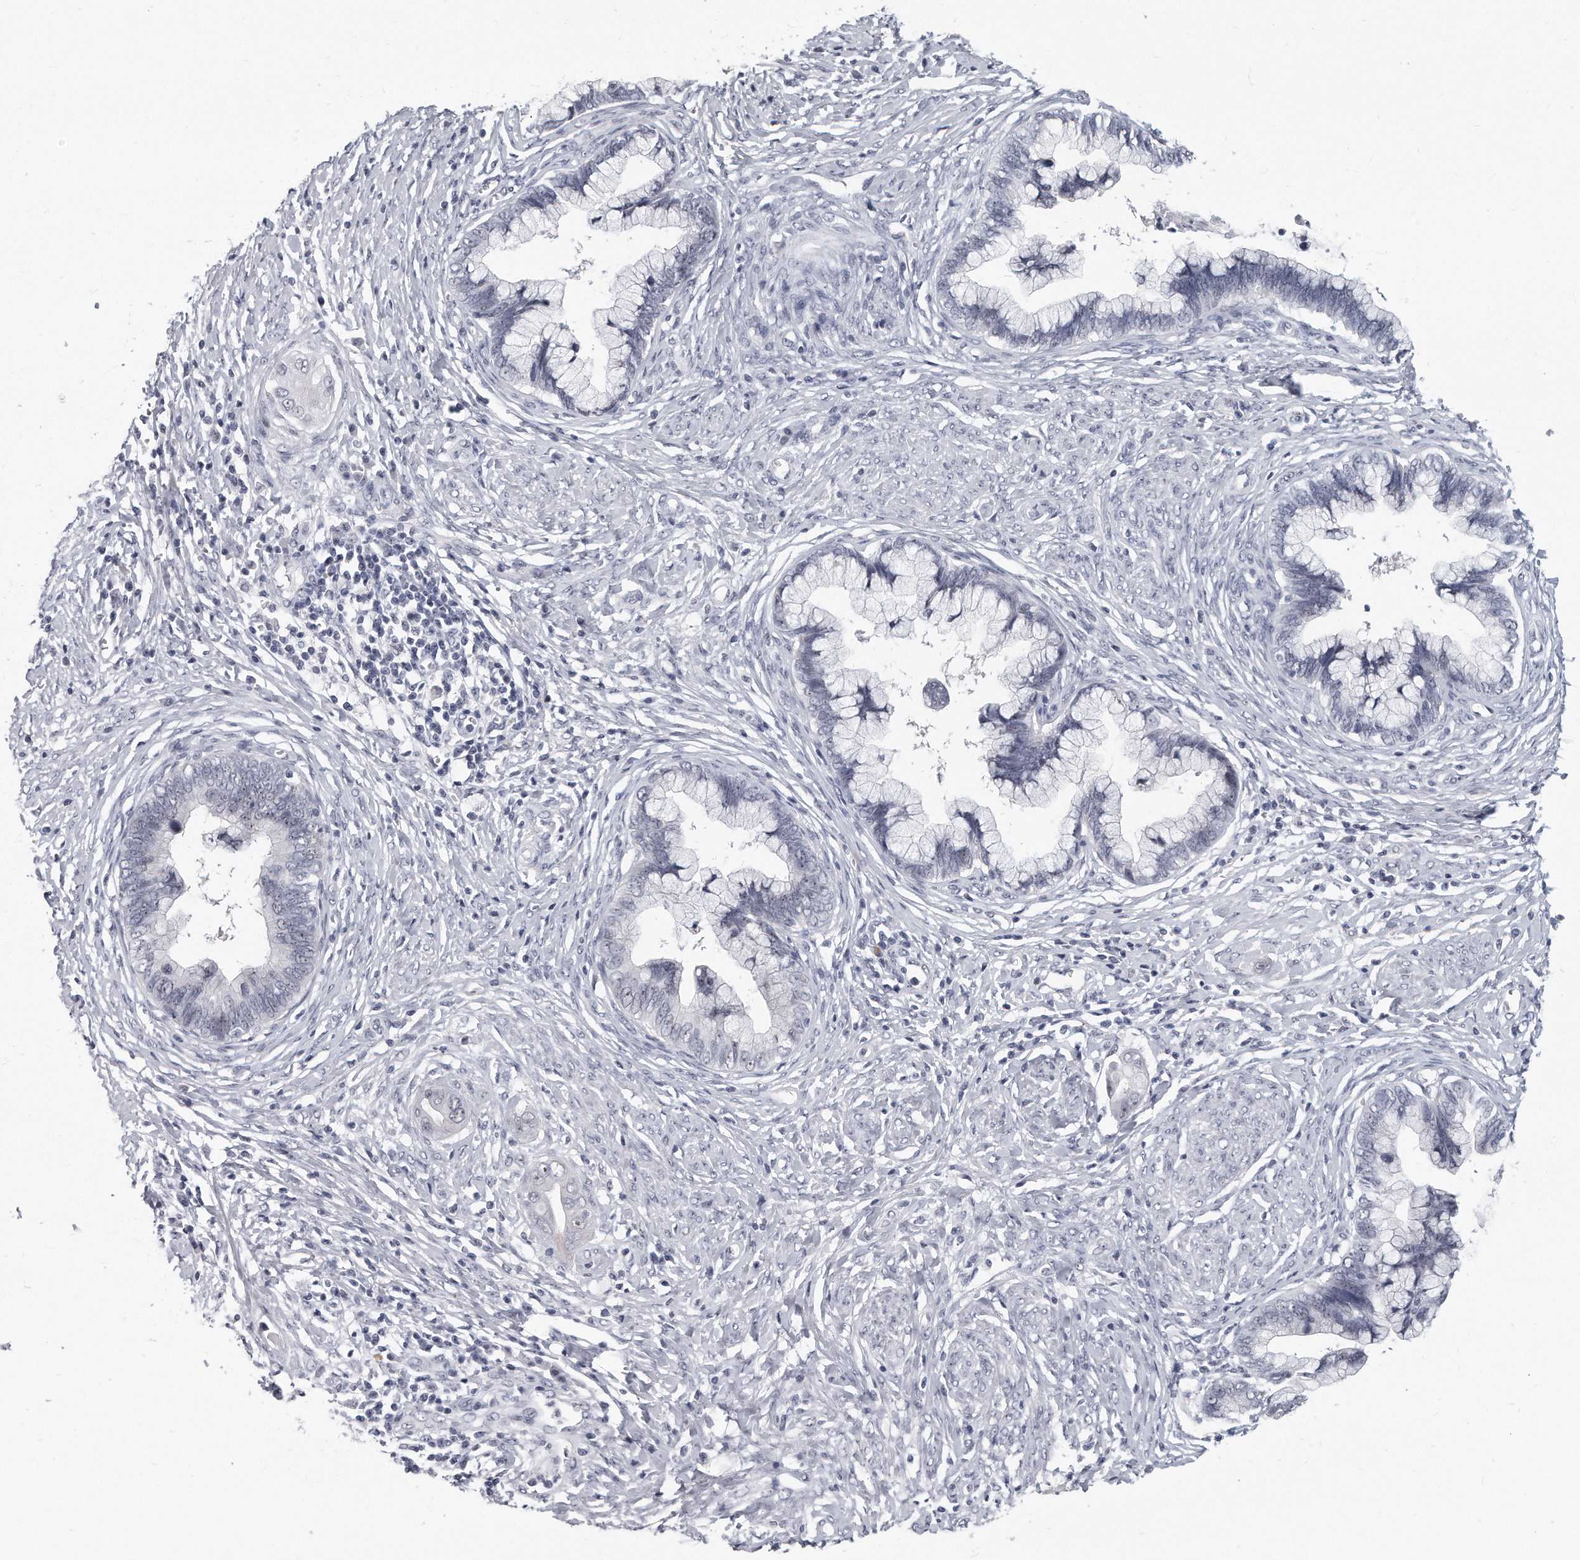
{"staining": {"intensity": "negative", "quantity": "none", "location": "none"}, "tissue": "cervical cancer", "cell_type": "Tumor cells", "image_type": "cancer", "snomed": [{"axis": "morphology", "description": "Adenocarcinoma, NOS"}, {"axis": "topography", "description": "Cervix"}], "caption": "A micrograph of human cervical cancer (adenocarcinoma) is negative for staining in tumor cells. Brightfield microscopy of immunohistochemistry stained with DAB (3,3'-diaminobenzidine) (brown) and hematoxylin (blue), captured at high magnification.", "gene": "TFCP2L1", "patient": {"sex": "female", "age": 44}}